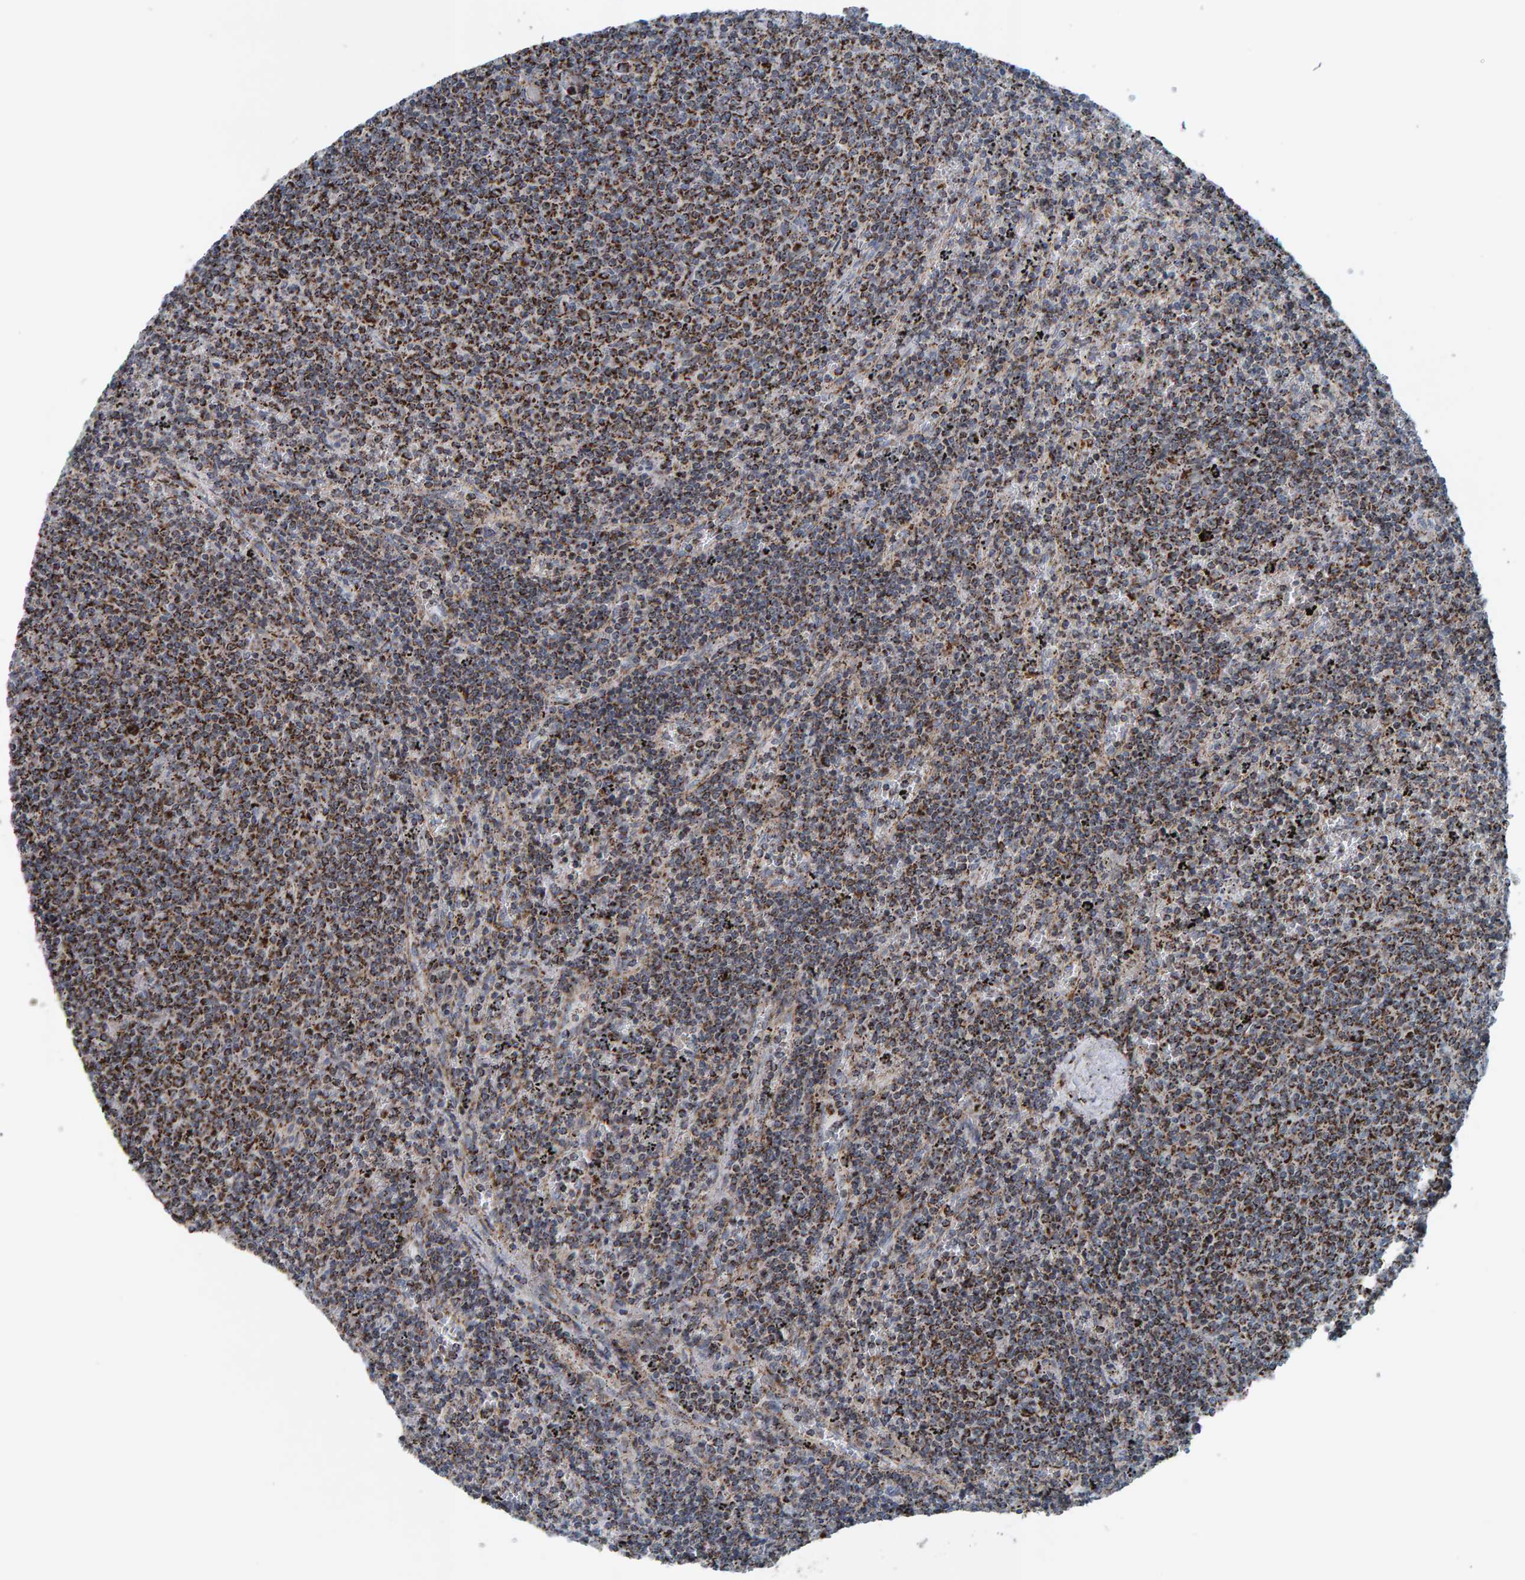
{"staining": {"intensity": "strong", "quantity": "25%-75%", "location": "cytoplasmic/membranous"}, "tissue": "lymphoma", "cell_type": "Tumor cells", "image_type": "cancer", "snomed": [{"axis": "morphology", "description": "Malignant lymphoma, non-Hodgkin's type, Low grade"}, {"axis": "topography", "description": "Spleen"}], "caption": "Human lymphoma stained with a protein marker reveals strong staining in tumor cells.", "gene": "ZNF48", "patient": {"sex": "female", "age": 50}}